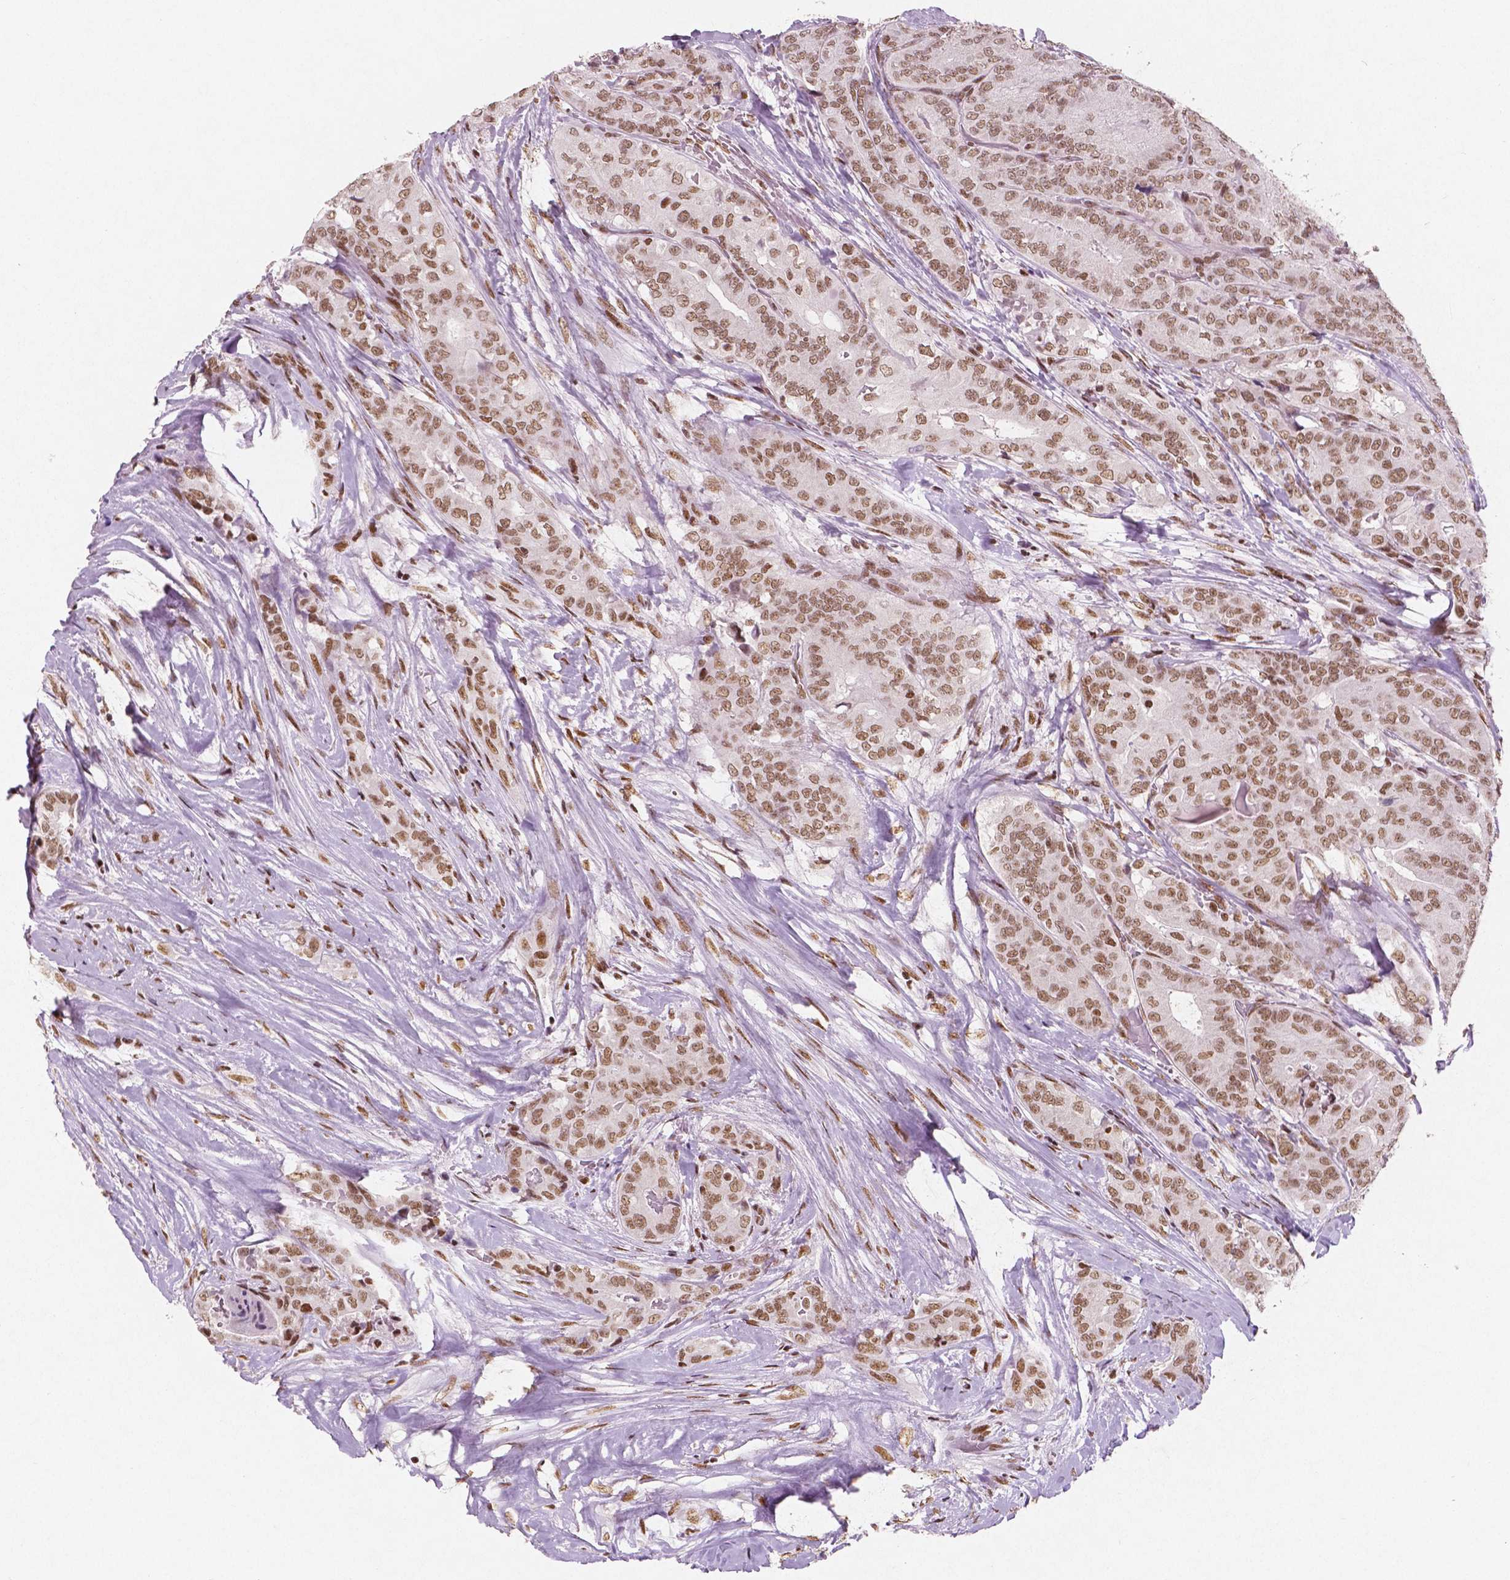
{"staining": {"intensity": "moderate", "quantity": ">75%", "location": "nuclear"}, "tissue": "thyroid cancer", "cell_type": "Tumor cells", "image_type": "cancer", "snomed": [{"axis": "morphology", "description": "Papillary adenocarcinoma, NOS"}, {"axis": "topography", "description": "Thyroid gland"}], "caption": "High-magnification brightfield microscopy of papillary adenocarcinoma (thyroid) stained with DAB (3,3'-diaminobenzidine) (brown) and counterstained with hematoxylin (blue). tumor cells exhibit moderate nuclear staining is identified in approximately>75% of cells.", "gene": "BRD4", "patient": {"sex": "male", "age": 61}}